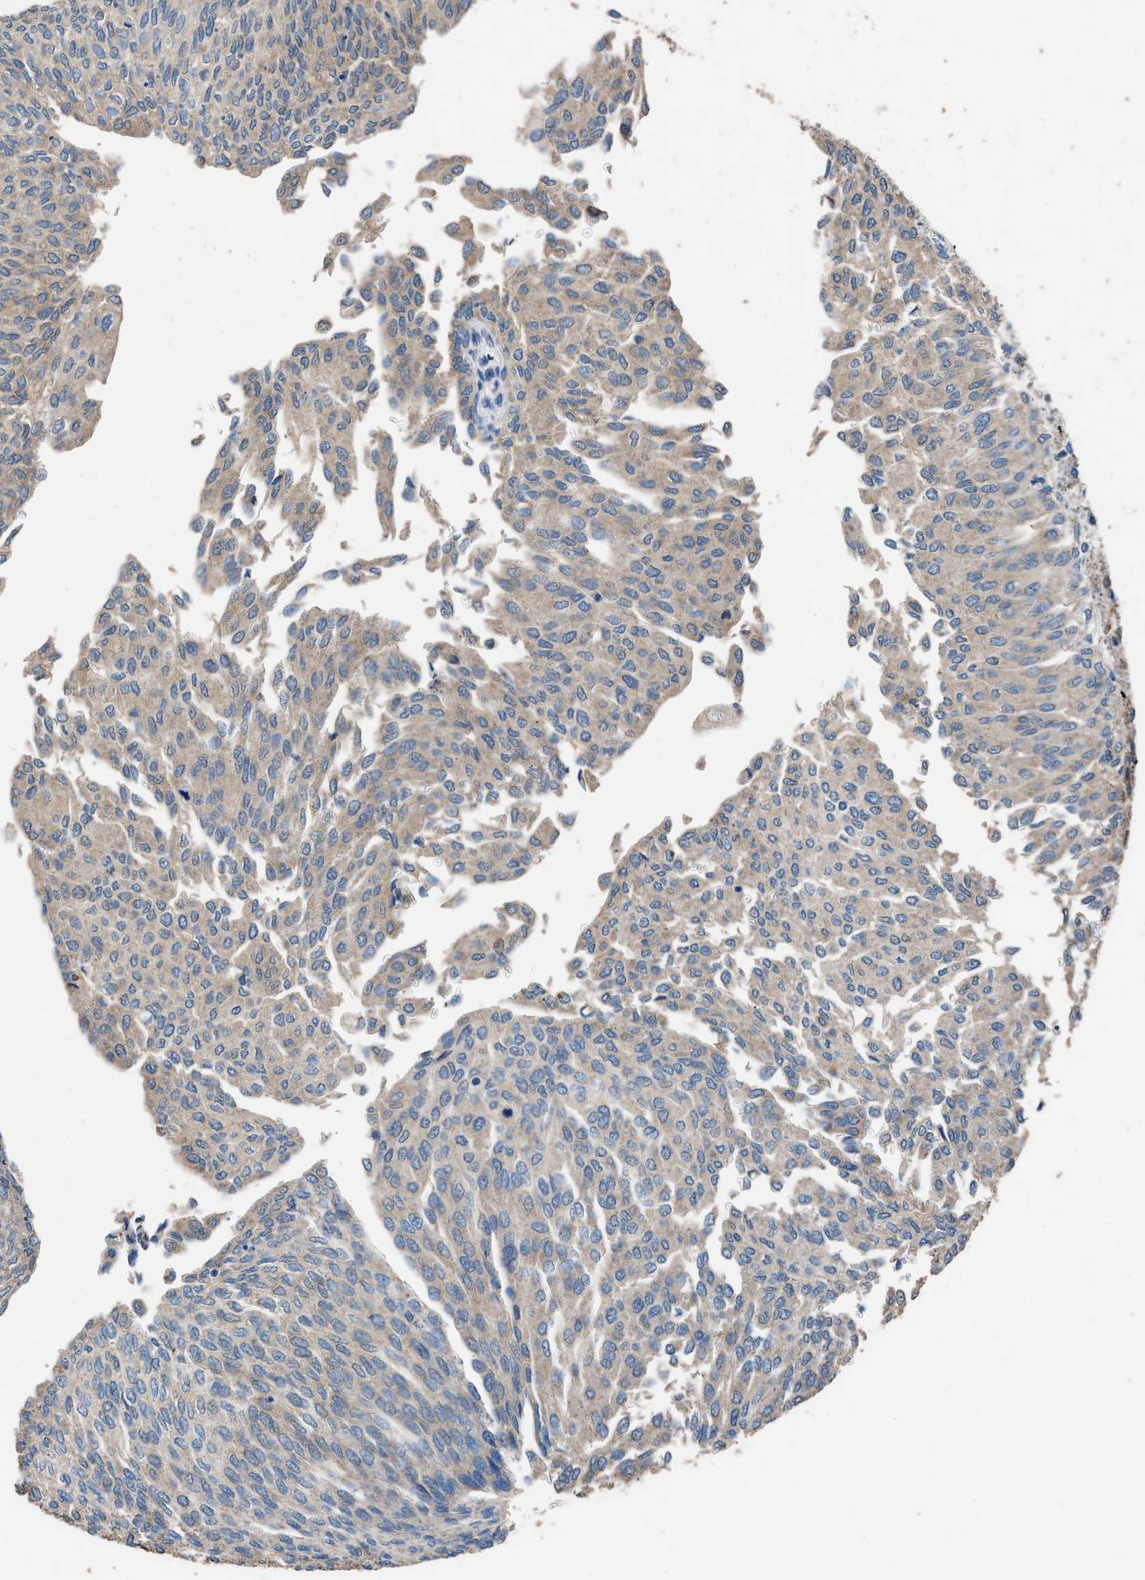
{"staining": {"intensity": "weak", "quantity": "25%-75%", "location": "cytoplasmic/membranous"}, "tissue": "urothelial cancer", "cell_type": "Tumor cells", "image_type": "cancer", "snomed": [{"axis": "morphology", "description": "Urothelial carcinoma, Low grade"}, {"axis": "topography", "description": "Urinary bladder"}], "caption": "Immunohistochemical staining of urothelial cancer exhibits weak cytoplasmic/membranous protein staining in approximately 25%-75% of tumor cells. The protein is shown in brown color, while the nuclei are stained blue.", "gene": "ITSN1", "patient": {"sex": "female", "age": 79}}